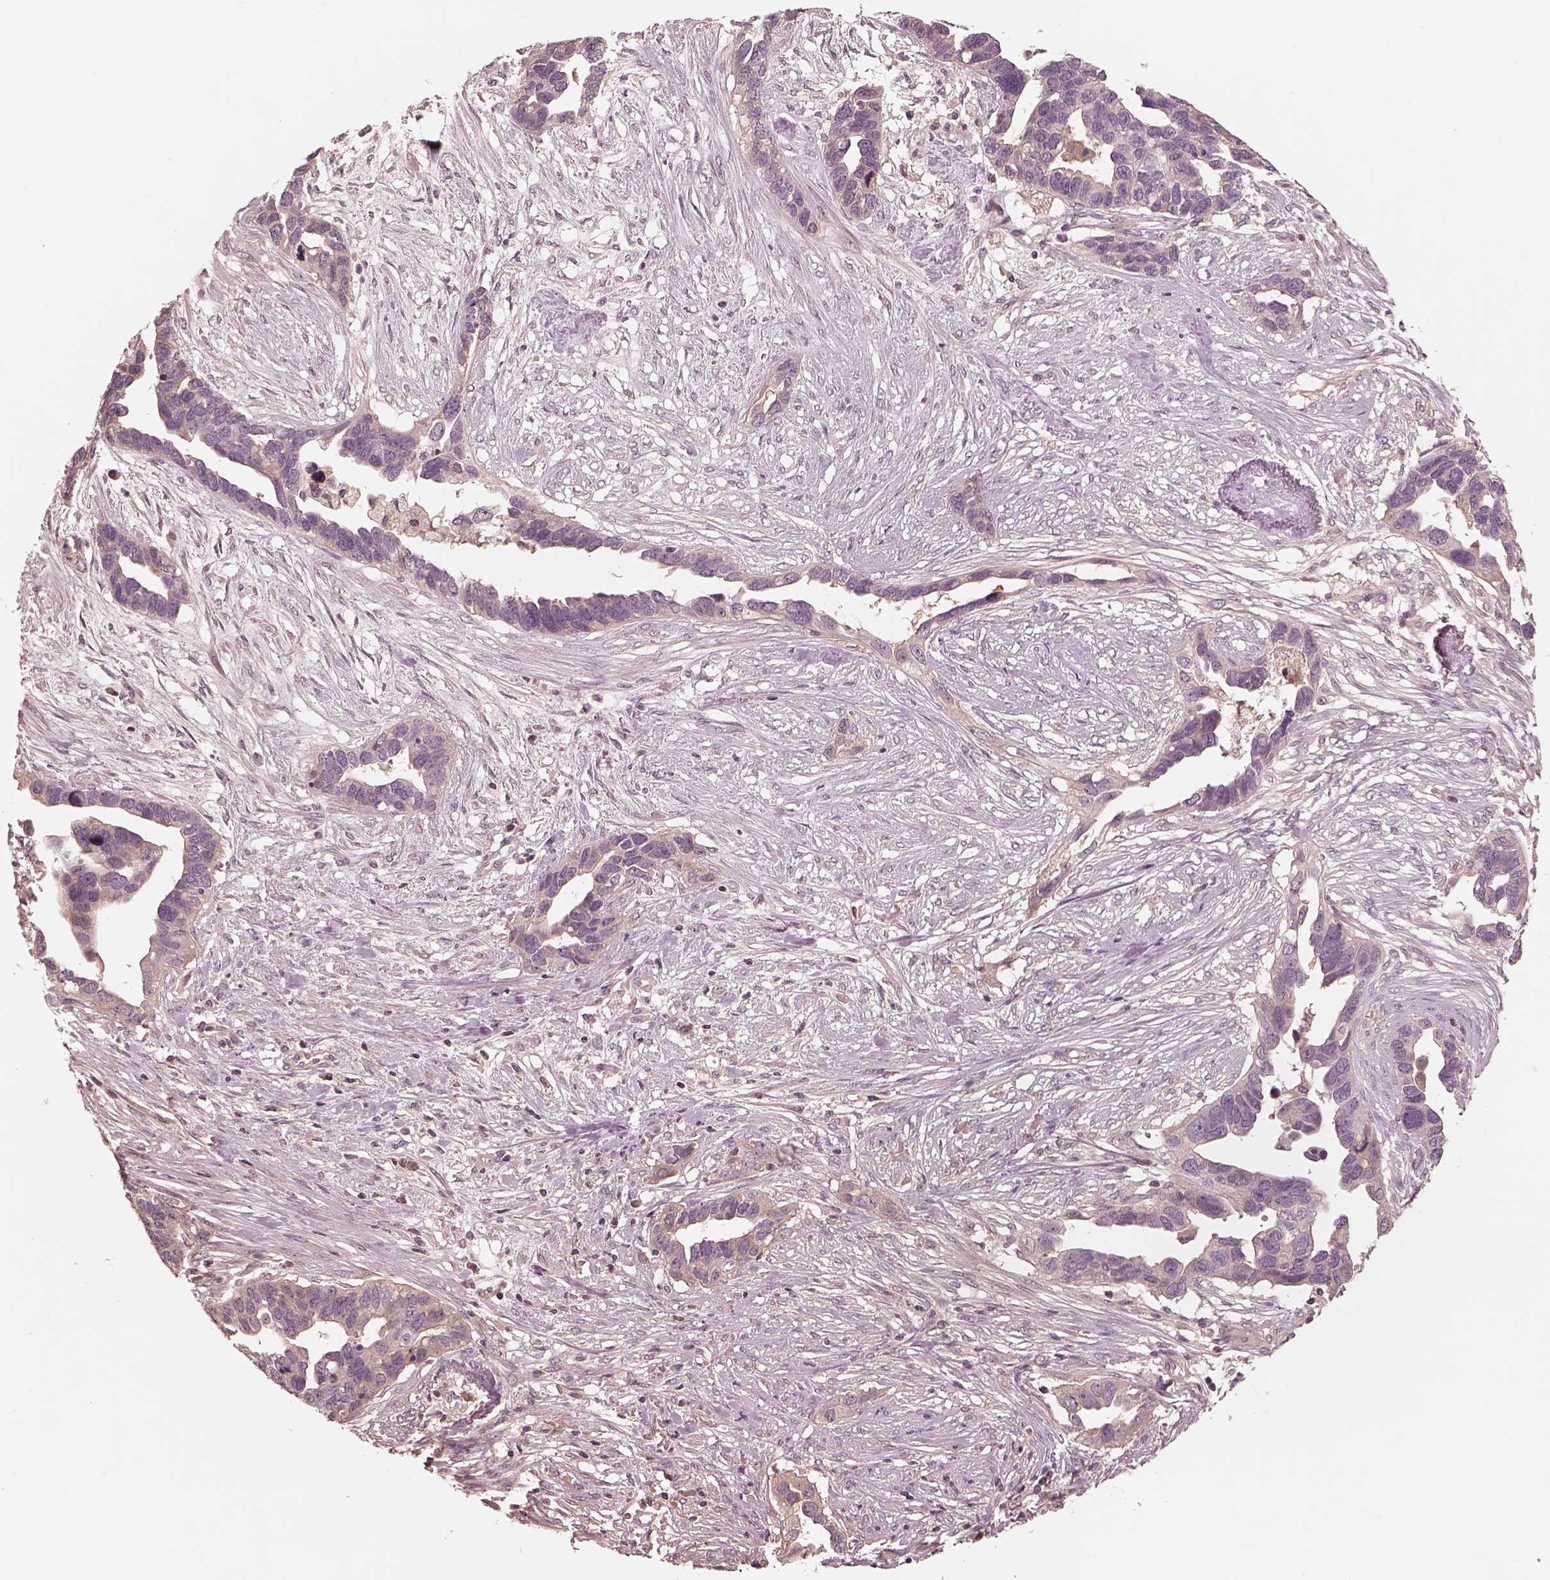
{"staining": {"intensity": "negative", "quantity": "none", "location": "none"}, "tissue": "ovarian cancer", "cell_type": "Tumor cells", "image_type": "cancer", "snomed": [{"axis": "morphology", "description": "Cystadenocarcinoma, serous, NOS"}, {"axis": "topography", "description": "Ovary"}], "caption": "There is no significant expression in tumor cells of ovarian cancer.", "gene": "TF", "patient": {"sex": "female", "age": 54}}